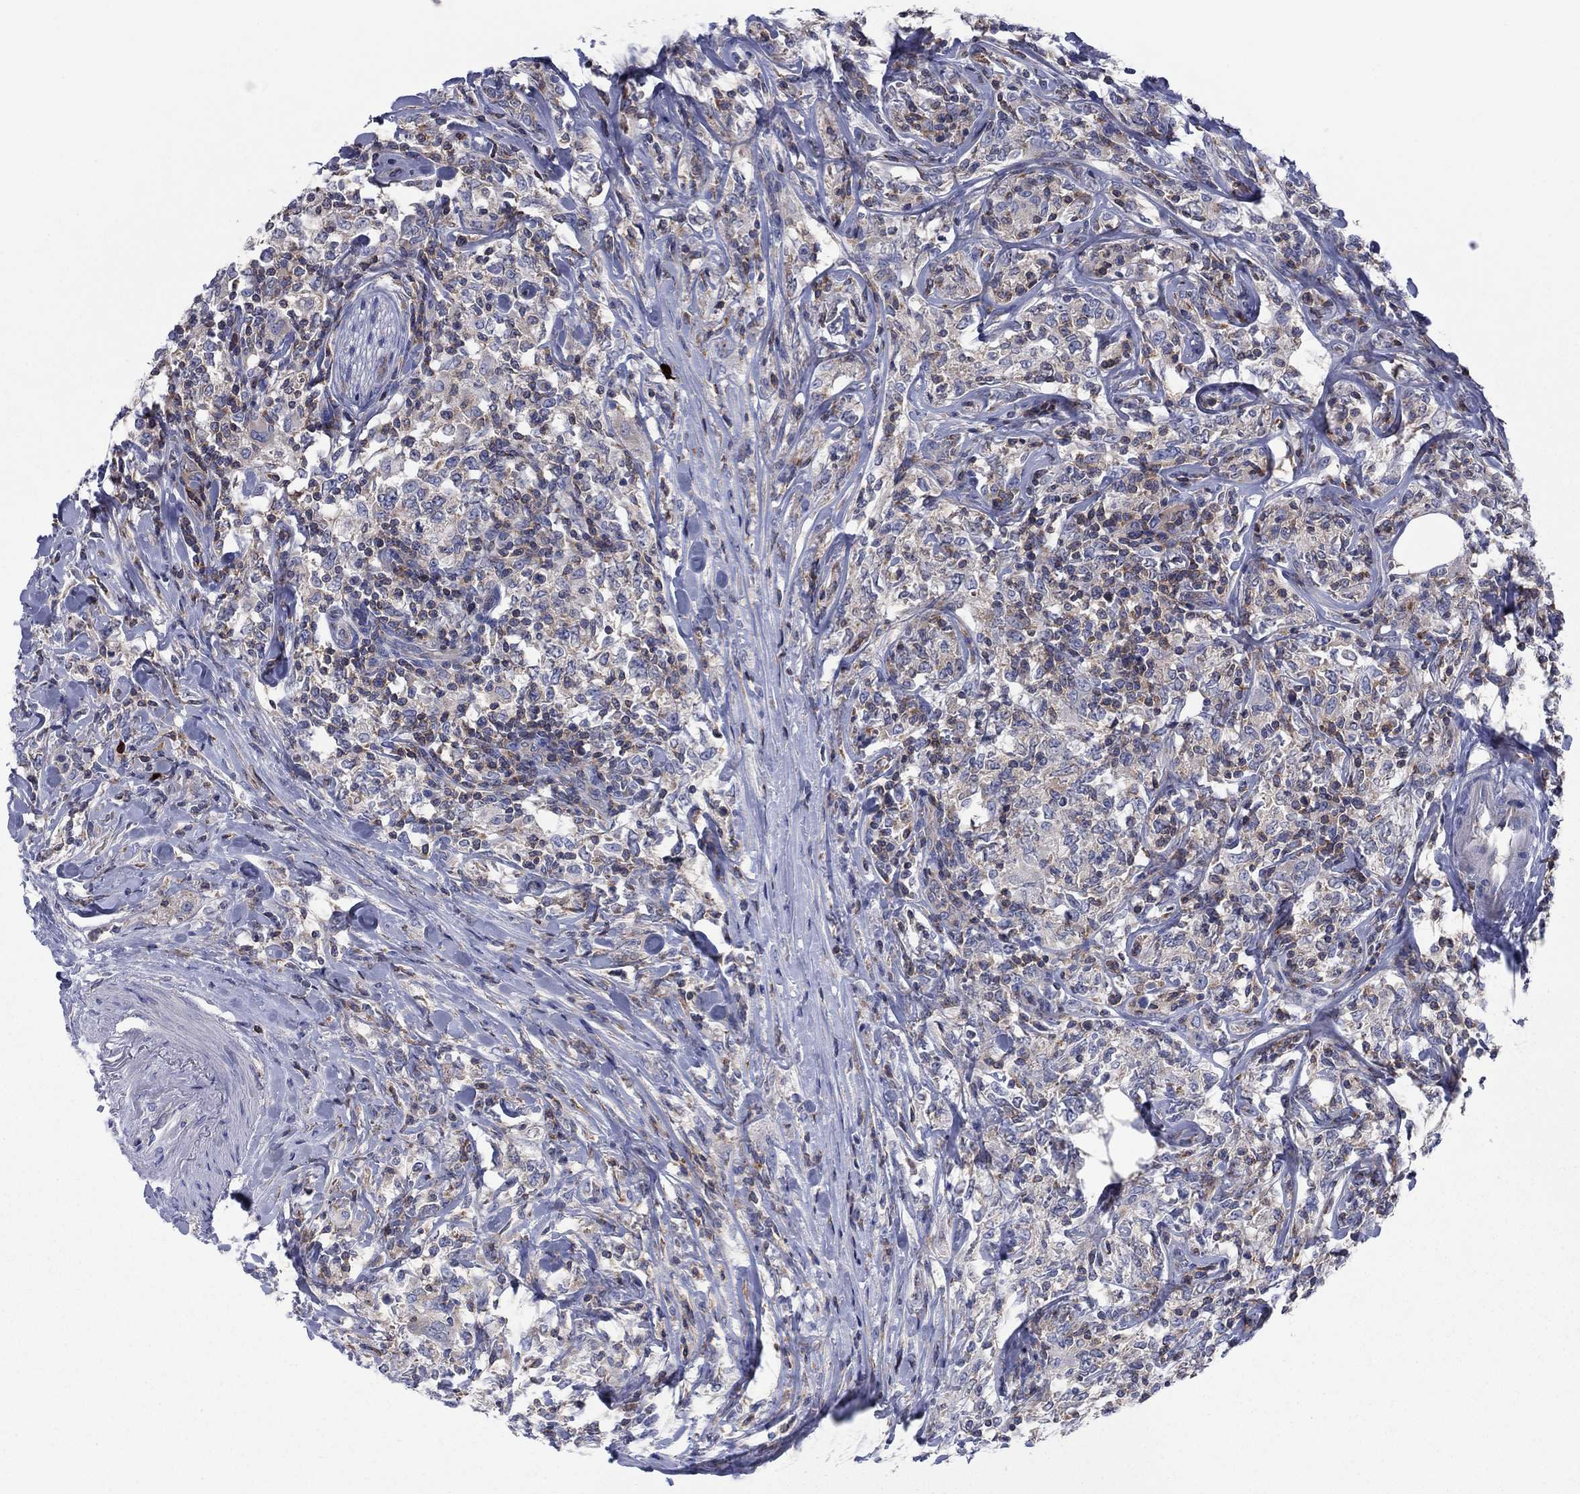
{"staining": {"intensity": "weak", "quantity": "25%-75%", "location": "cytoplasmic/membranous"}, "tissue": "lymphoma", "cell_type": "Tumor cells", "image_type": "cancer", "snomed": [{"axis": "morphology", "description": "Malignant lymphoma, non-Hodgkin's type, High grade"}, {"axis": "topography", "description": "Lymph node"}], "caption": "This is a micrograph of immunohistochemistry (IHC) staining of malignant lymphoma, non-Hodgkin's type (high-grade), which shows weak positivity in the cytoplasmic/membranous of tumor cells.", "gene": "PVR", "patient": {"sex": "female", "age": 84}}